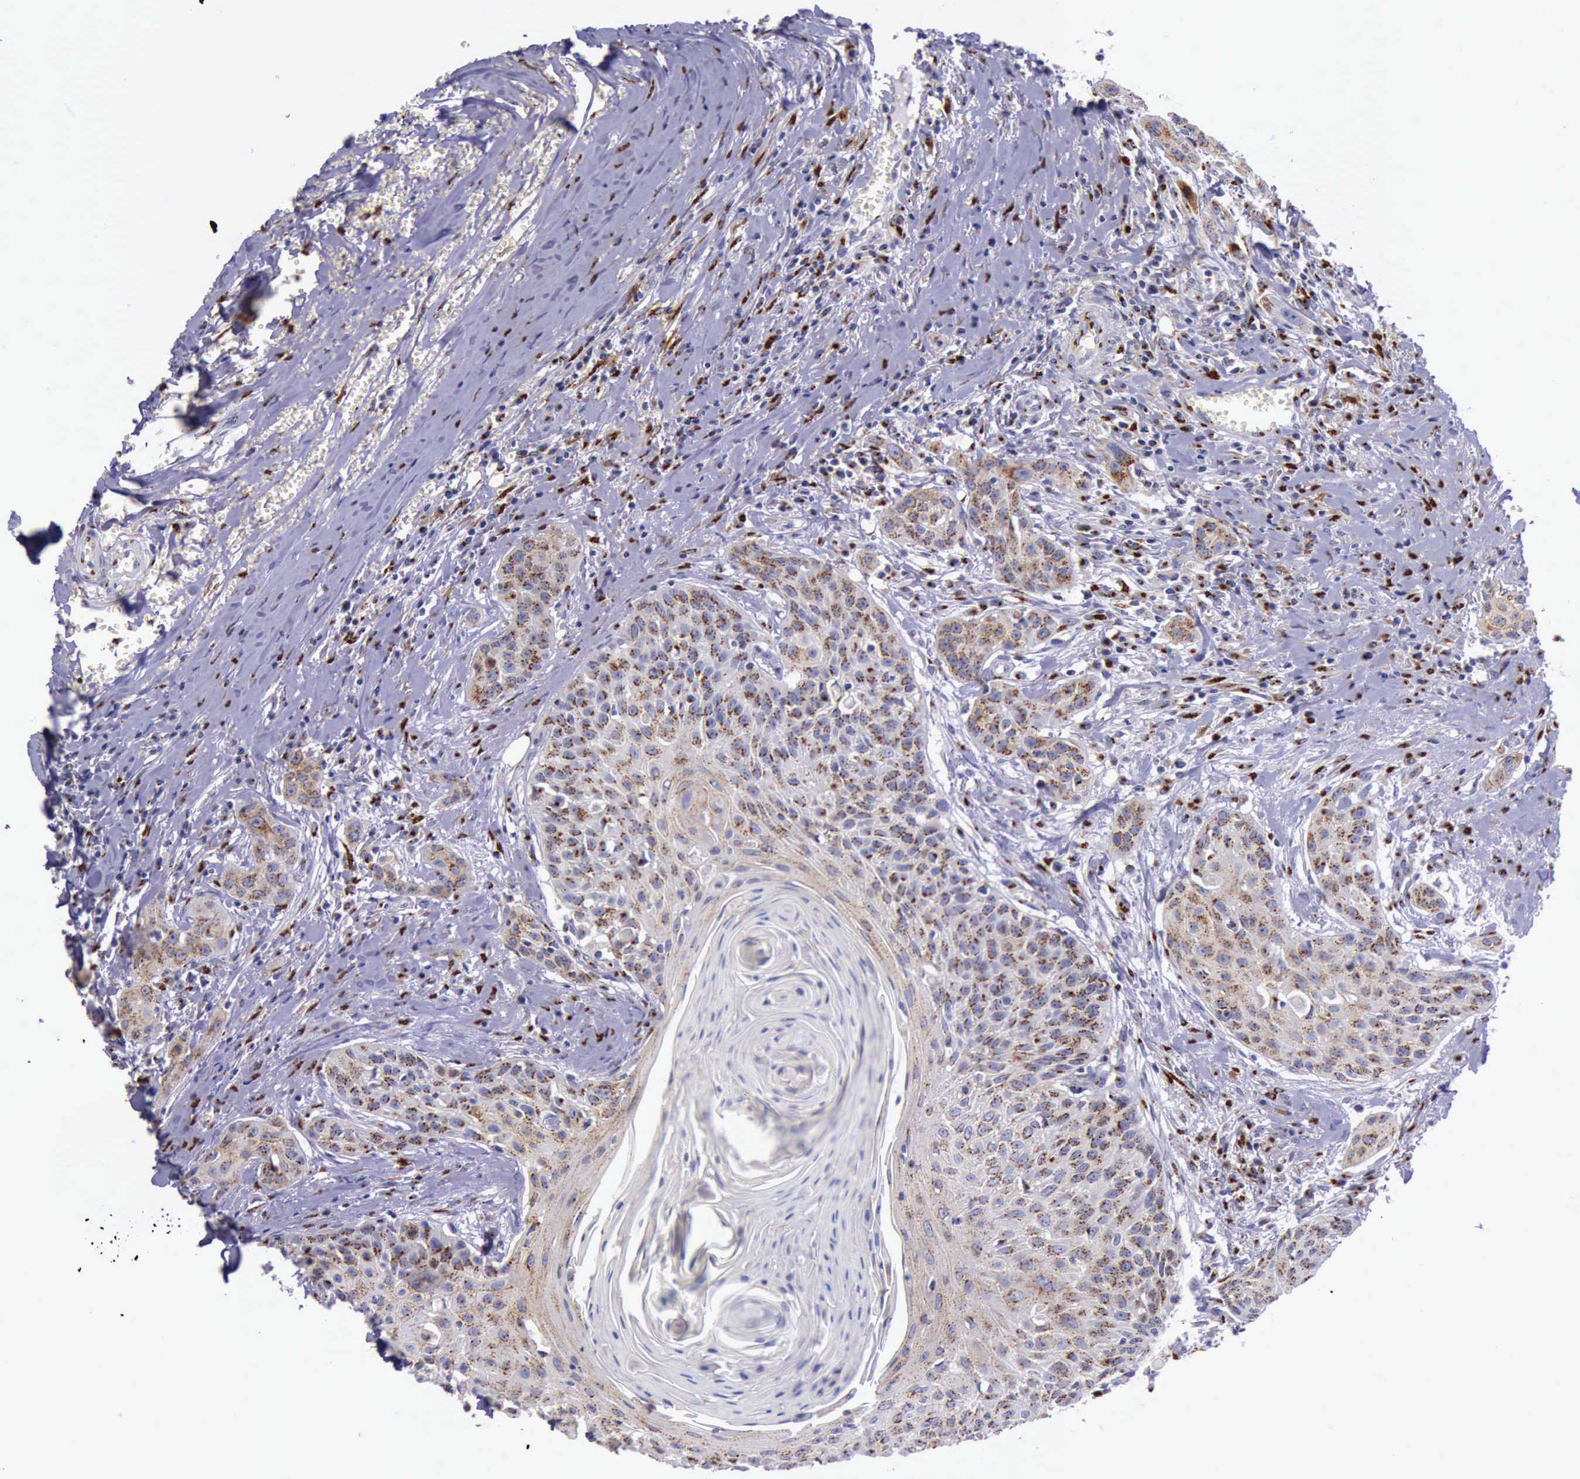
{"staining": {"intensity": "strong", "quantity": ">75%", "location": "cytoplasmic/membranous"}, "tissue": "head and neck cancer", "cell_type": "Tumor cells", "image_type": "cancer", "snomed": [{"axis": "morphology", "description": "Squamous cell carcinoma, NOS"}, {"axis": "morphology", "description": "Squamous cell carcinoma, metastatic, NOS"}, {"axis": "topography", "description": "Lymph node"}, {"axis": "topography", "description": "Salivary gland"}, {"axis": "topography", "description": "Head-Neck"}], "caption": "A high-resolution image shows immunohistochemistry staining of head and neck cancer (metastatic squamous cell carcinoma), which reveals strong cytoplasmic/membranous staining in about >75% of tumor cells. Immunohistochemistry stains the protein of interest in brown and the nuclei are stained blue.", "gene": "GOLGA5", "patient": {"sex": "female", "age": 74}}